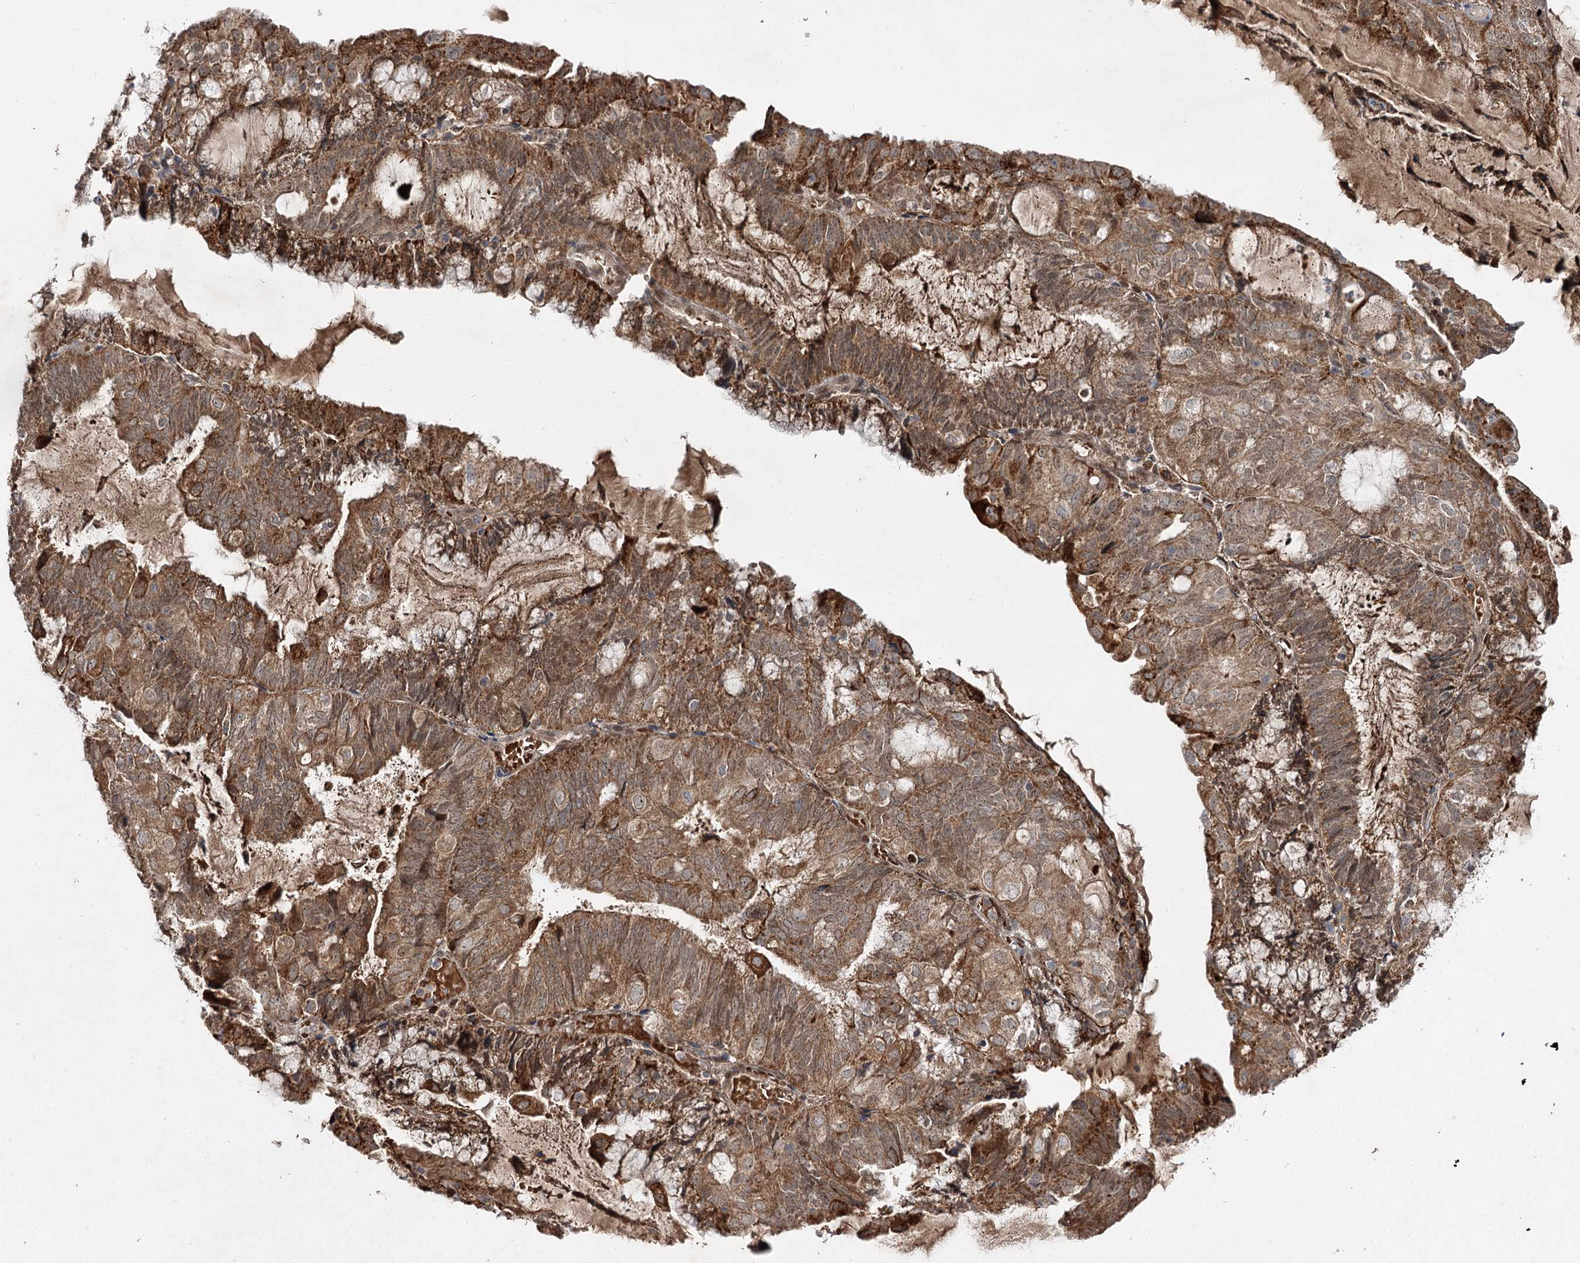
{"staining": {"intensity": "moderate", "quantity": ">75%", "location": "cytoplasmic/membranous"}, "tissue": "endometrial cancer", "cell_type": "Tumor cells", "image_type": "cancer", "snomed": [{"axis": "morphology", "description": "Adenocarcinoma, NOS"}, {"axis": "topography", "description": "Endometrium"}], "caption": "IHC (DAB) staining of adenocarcinoma (endometrial) reveals moderate cytoplasmic/membranous protein positivity in about >75% of tumor cells. (brown staining indicates protein expression, while blue staining denotes nuclei).", "gene": "MSANTD2", "patient": {"sex": "female", "age": 81}}